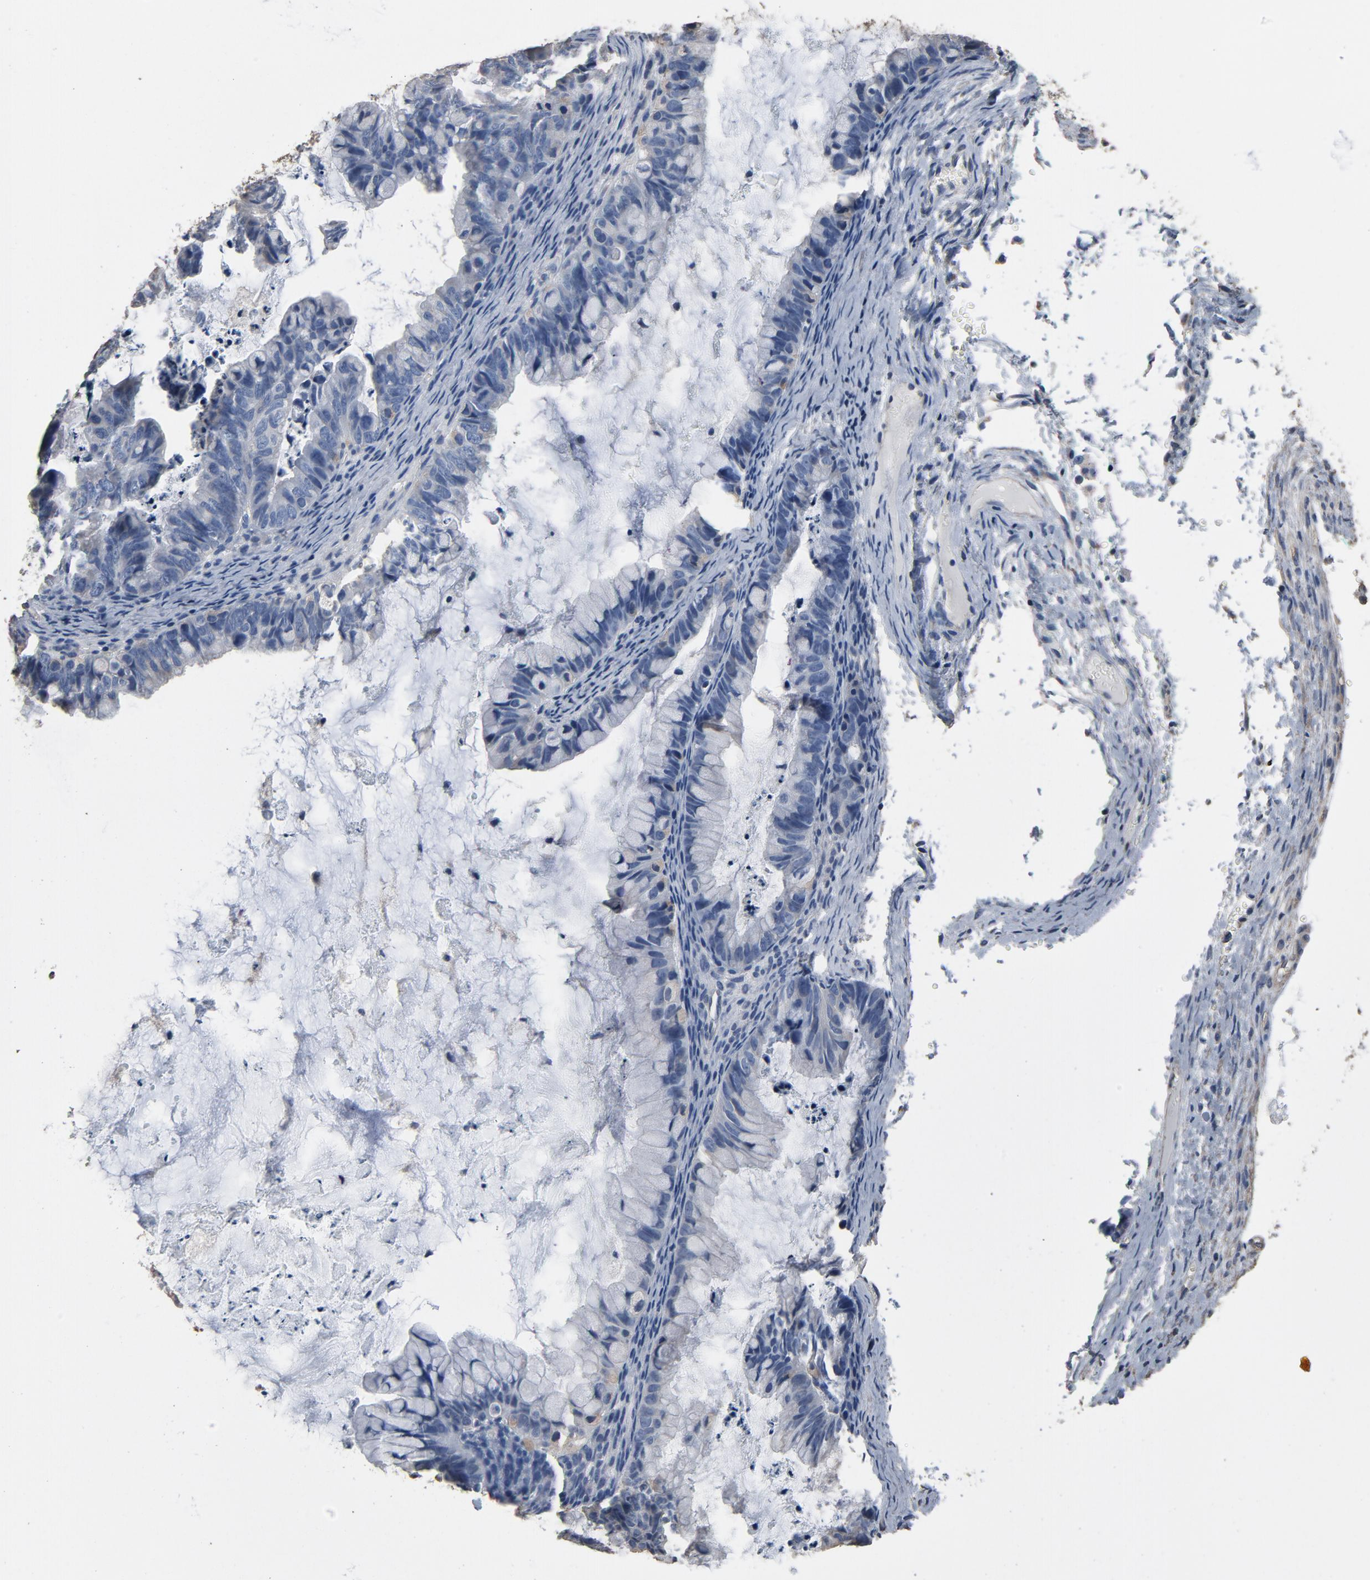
{"staining": {"intensity": "negative", "quantity": "none", "location": "none"}, "tissue": "ovarian cancer", "cell_type": "Tumor cells", "image_type": "cancer", "snomed": [{"axis": "morphology", "description": "Cystadenocarcinoma, mucinous, NOS"}, {"axis": "topography", "description": "Ovary"}], "caption": "Protein analysis of ovarian cancer shows no significant staining in tumor cells.", "gene": "SOX6", "patient": {"sex": "female", "age": 36}}